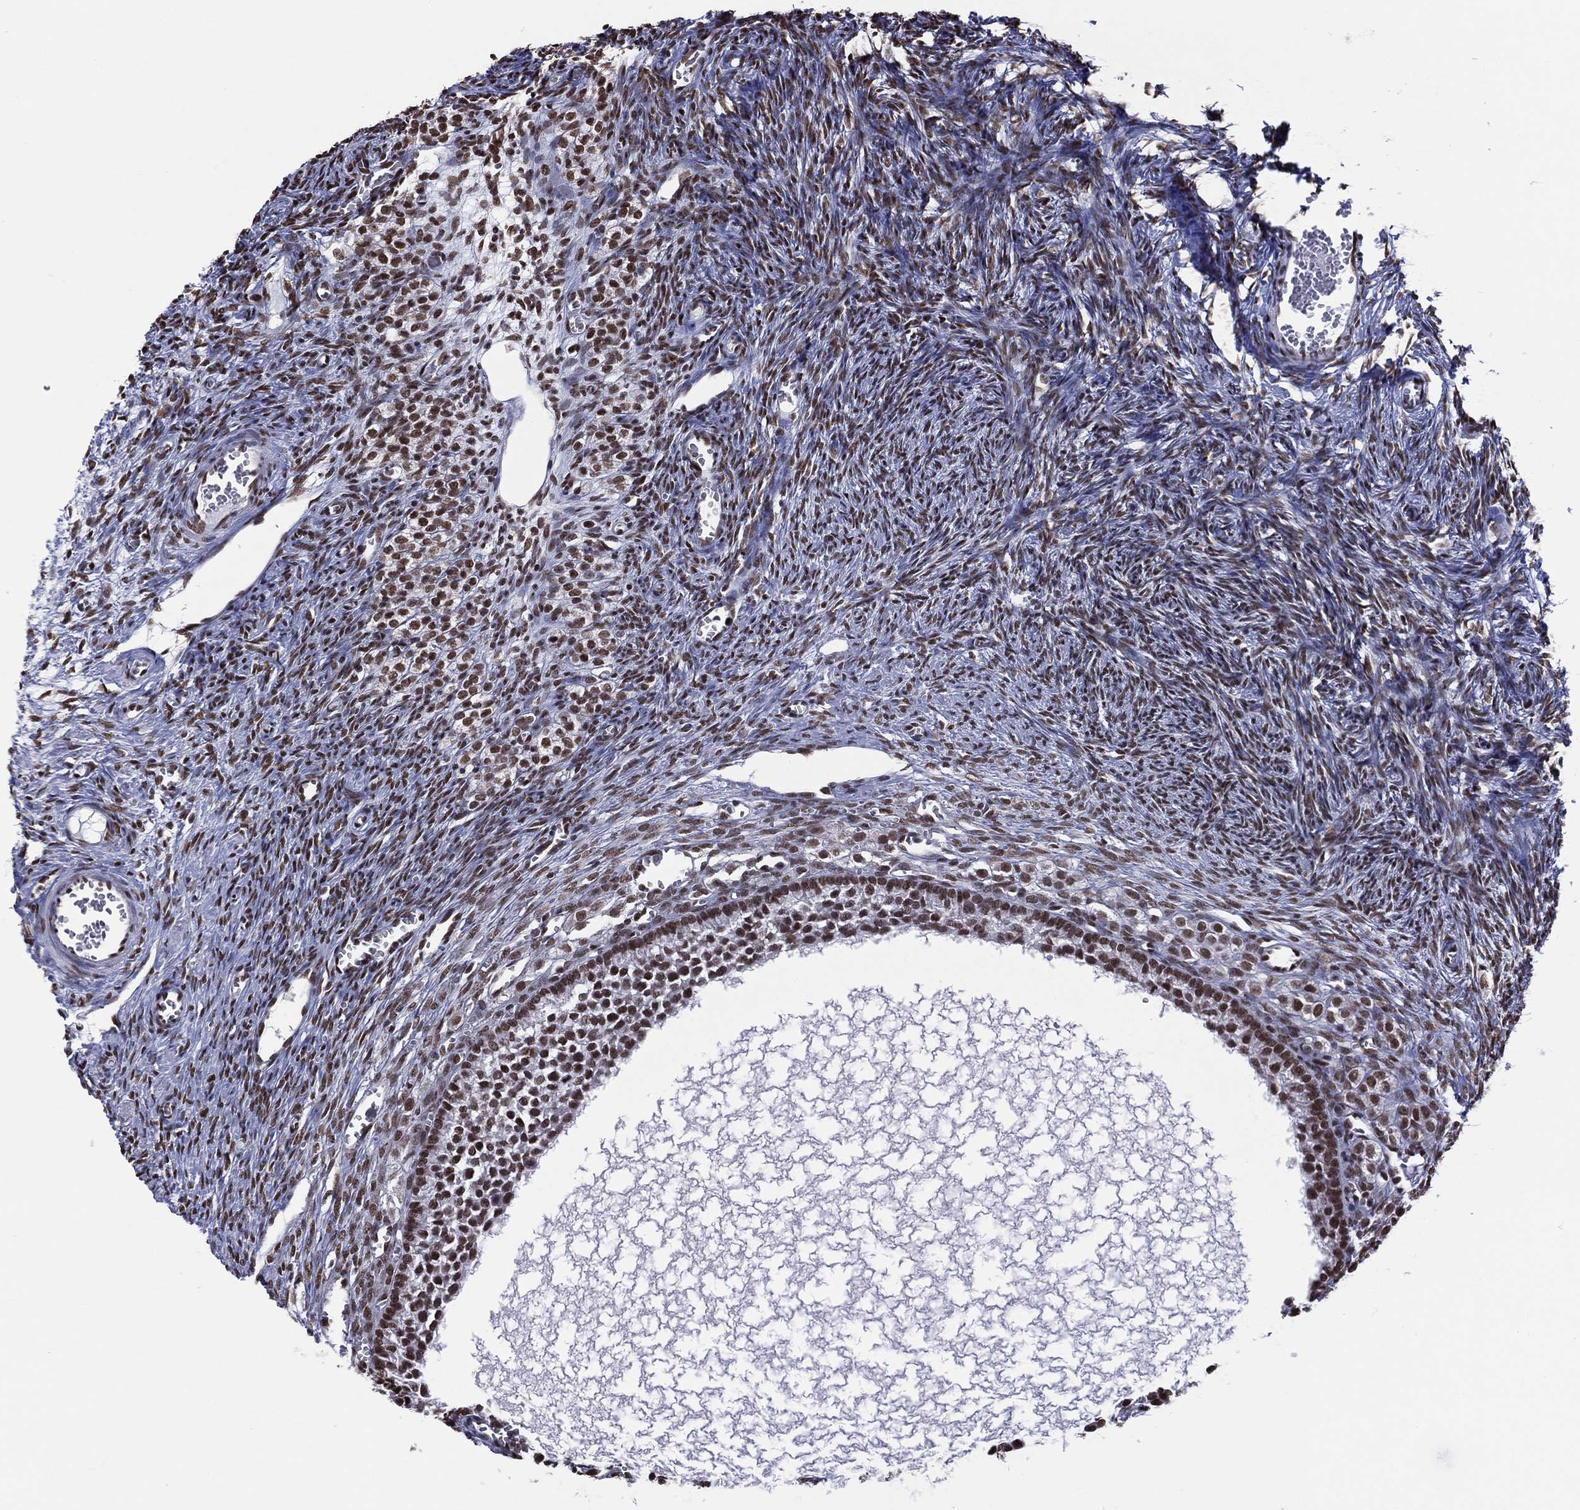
{"staining": {"intensity": "strong", "quantity": ">75%", "location": "nuclear"}, "tissue": "ovary", "cell_type": "Follicle cells", "image_type": "normal", "snomed": [{"axis": "morphology", "description": "Normal tissue, NOS"}, {"axis": "topography", "description": "Ovary"}], "caption": "Normal ovary was stained to show a protein in brown. There is high levels of strong nuclear positivity in approximately >75% of follicle cells. The staining is performed using DAB brown chromogen to label protein expression. The nuclei are counter-stained blue using hematoxylin.", "gene": "ZNF7", "patient": {"sex": "female", "age": 27}}